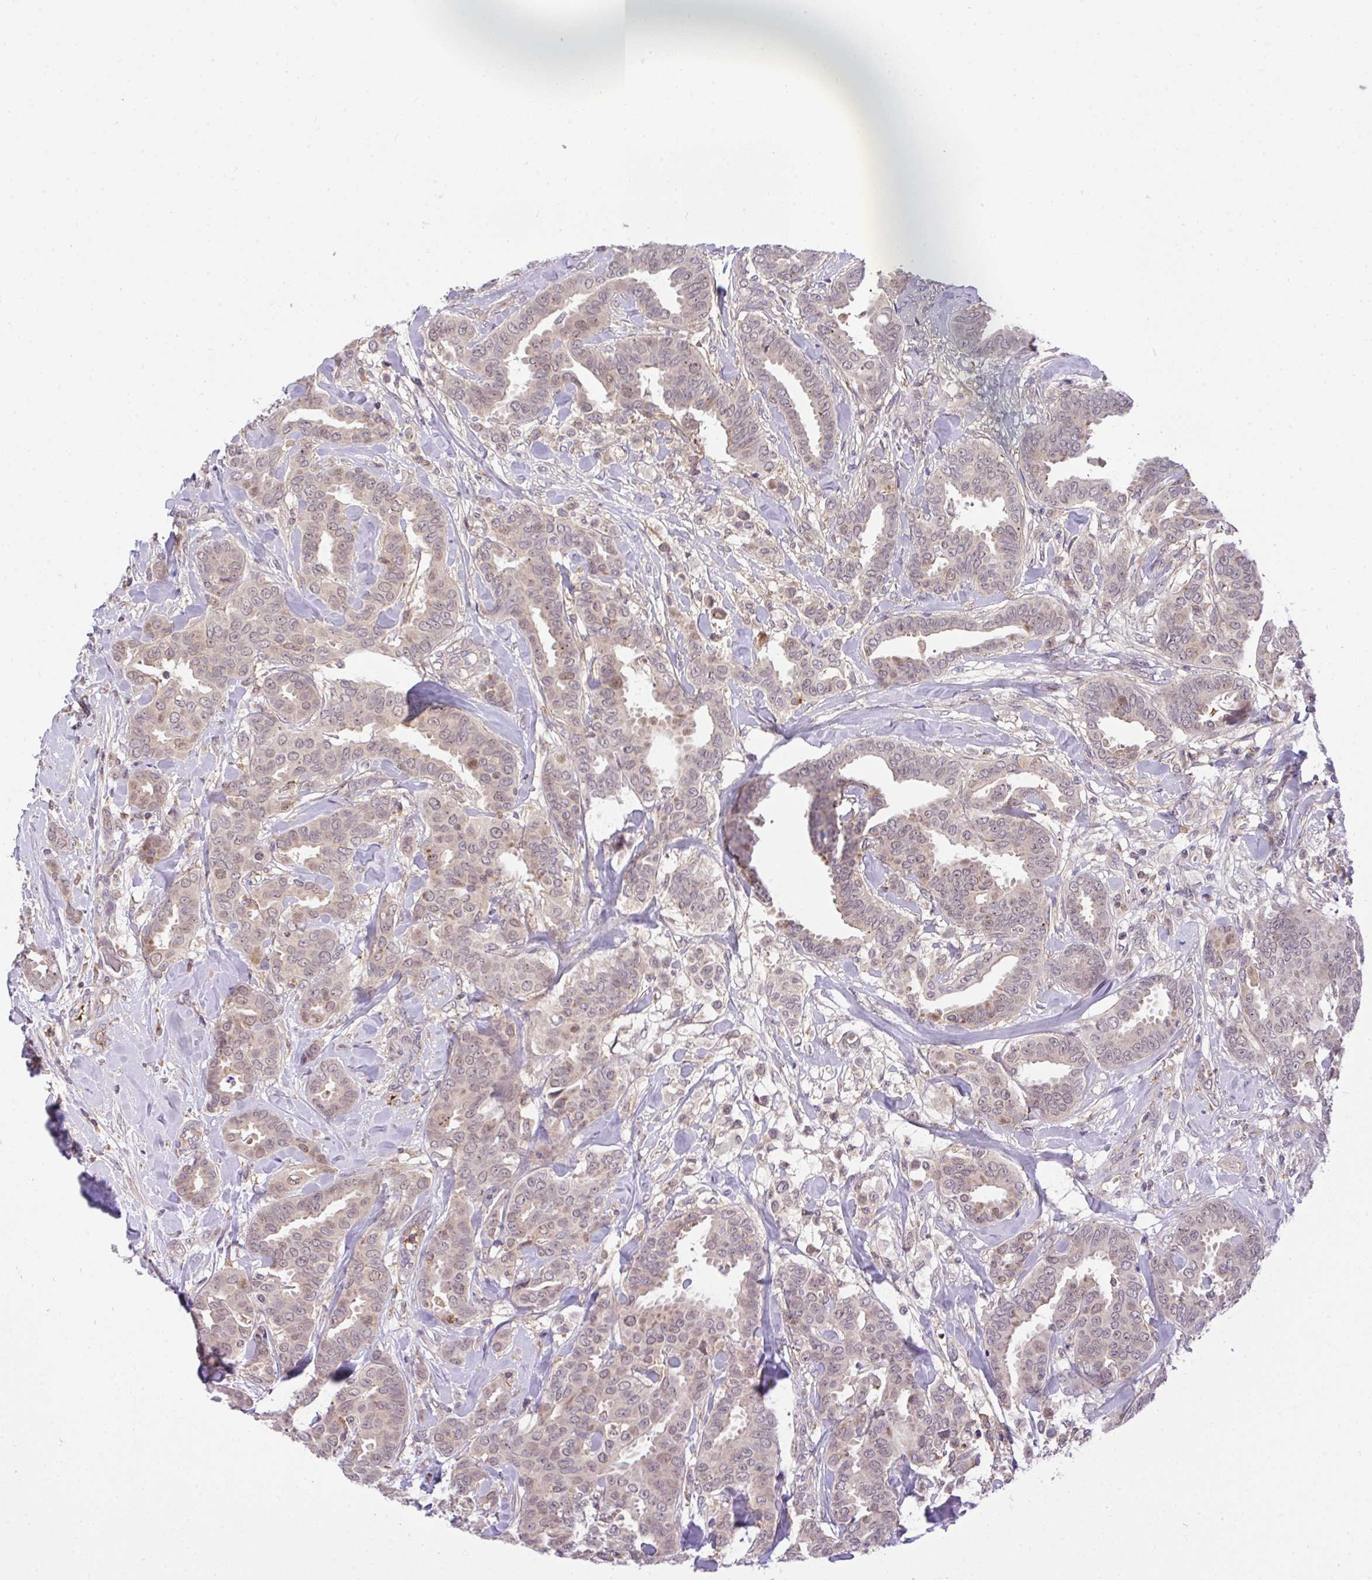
{"staining": {"intensity": "weak", "quantity": "25%-75%", "location": "cytoplasmic/membranous,nuclear"}, "tissue": "breast cancer", "cell_type": "Tumor cells", "image_type": "cancer", "snomed": [{"axis": "morphology", "description": "Duct carcinoma"}, {"axis": "topography", "description": "Breast"}], "caption": "Immunohistochemistry (IHC) histopathology image of neoplastic tissue: human breast cancer stained using immunohistochemistry displays low levels of weak protein expression localized specifically in the cytoplasmic/membranous and nuclear of tumor cells, appearing as a cytoplasmic/membranous and nuclear brown color.", "gene": "SLC9A6", "patient": {"sex": "female", "age": 45}}